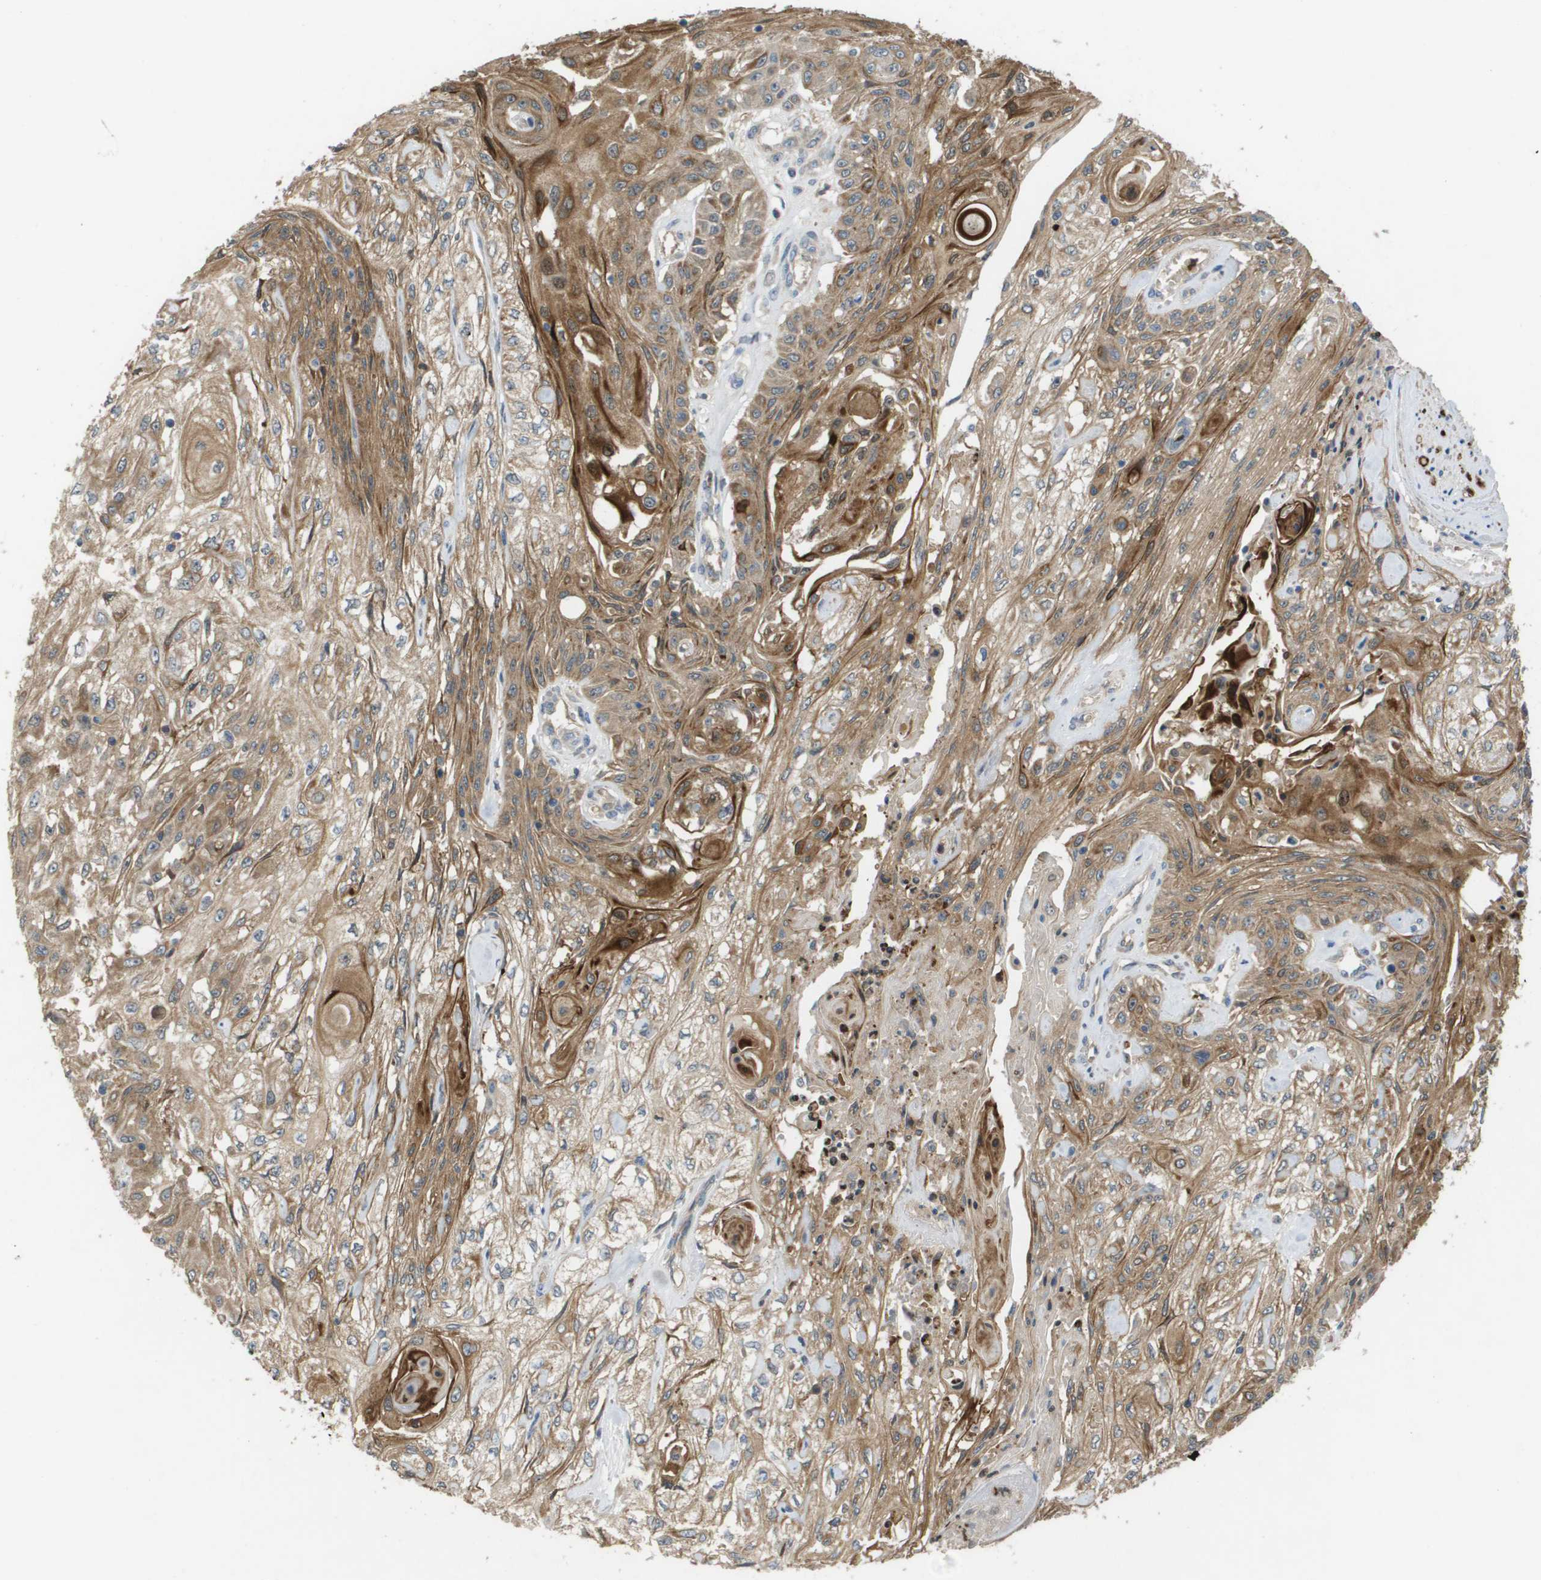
{"staining": {"intensity": "moderate", "quantity": ">75%", "location": "cytoplasmic/membranous"}, "tissue": "skin cancer", "cell_type": "Tumor cells", "image_type": "cancer", "snomed": [{"axis": "morphology", "description": "Squamous cell carcinoma, NOS"}, {"axis": "morphology", "description": "Squamous cell carcinoma, metastatic, NOS"}, {"axis": "topography", "description": "Skin"}, {"axis": "topography", "description": "Lymph node"}], "caption": "High-magnification brightfield microscopy of skin cancer stained with DAB (3,3'-diaminobenzidine) (brown) and counterstained with hematoxylin (blue). tumor cells exhibit moderate cytoplasmic/membranous positivity is present in about>75% of cells. (DAB (3,3'-diaminobenzidine) = brown stain, brightfield microscopy at high magnification).", "gene": "PALD1", "patient": {"sex": "male", "age": 75}}